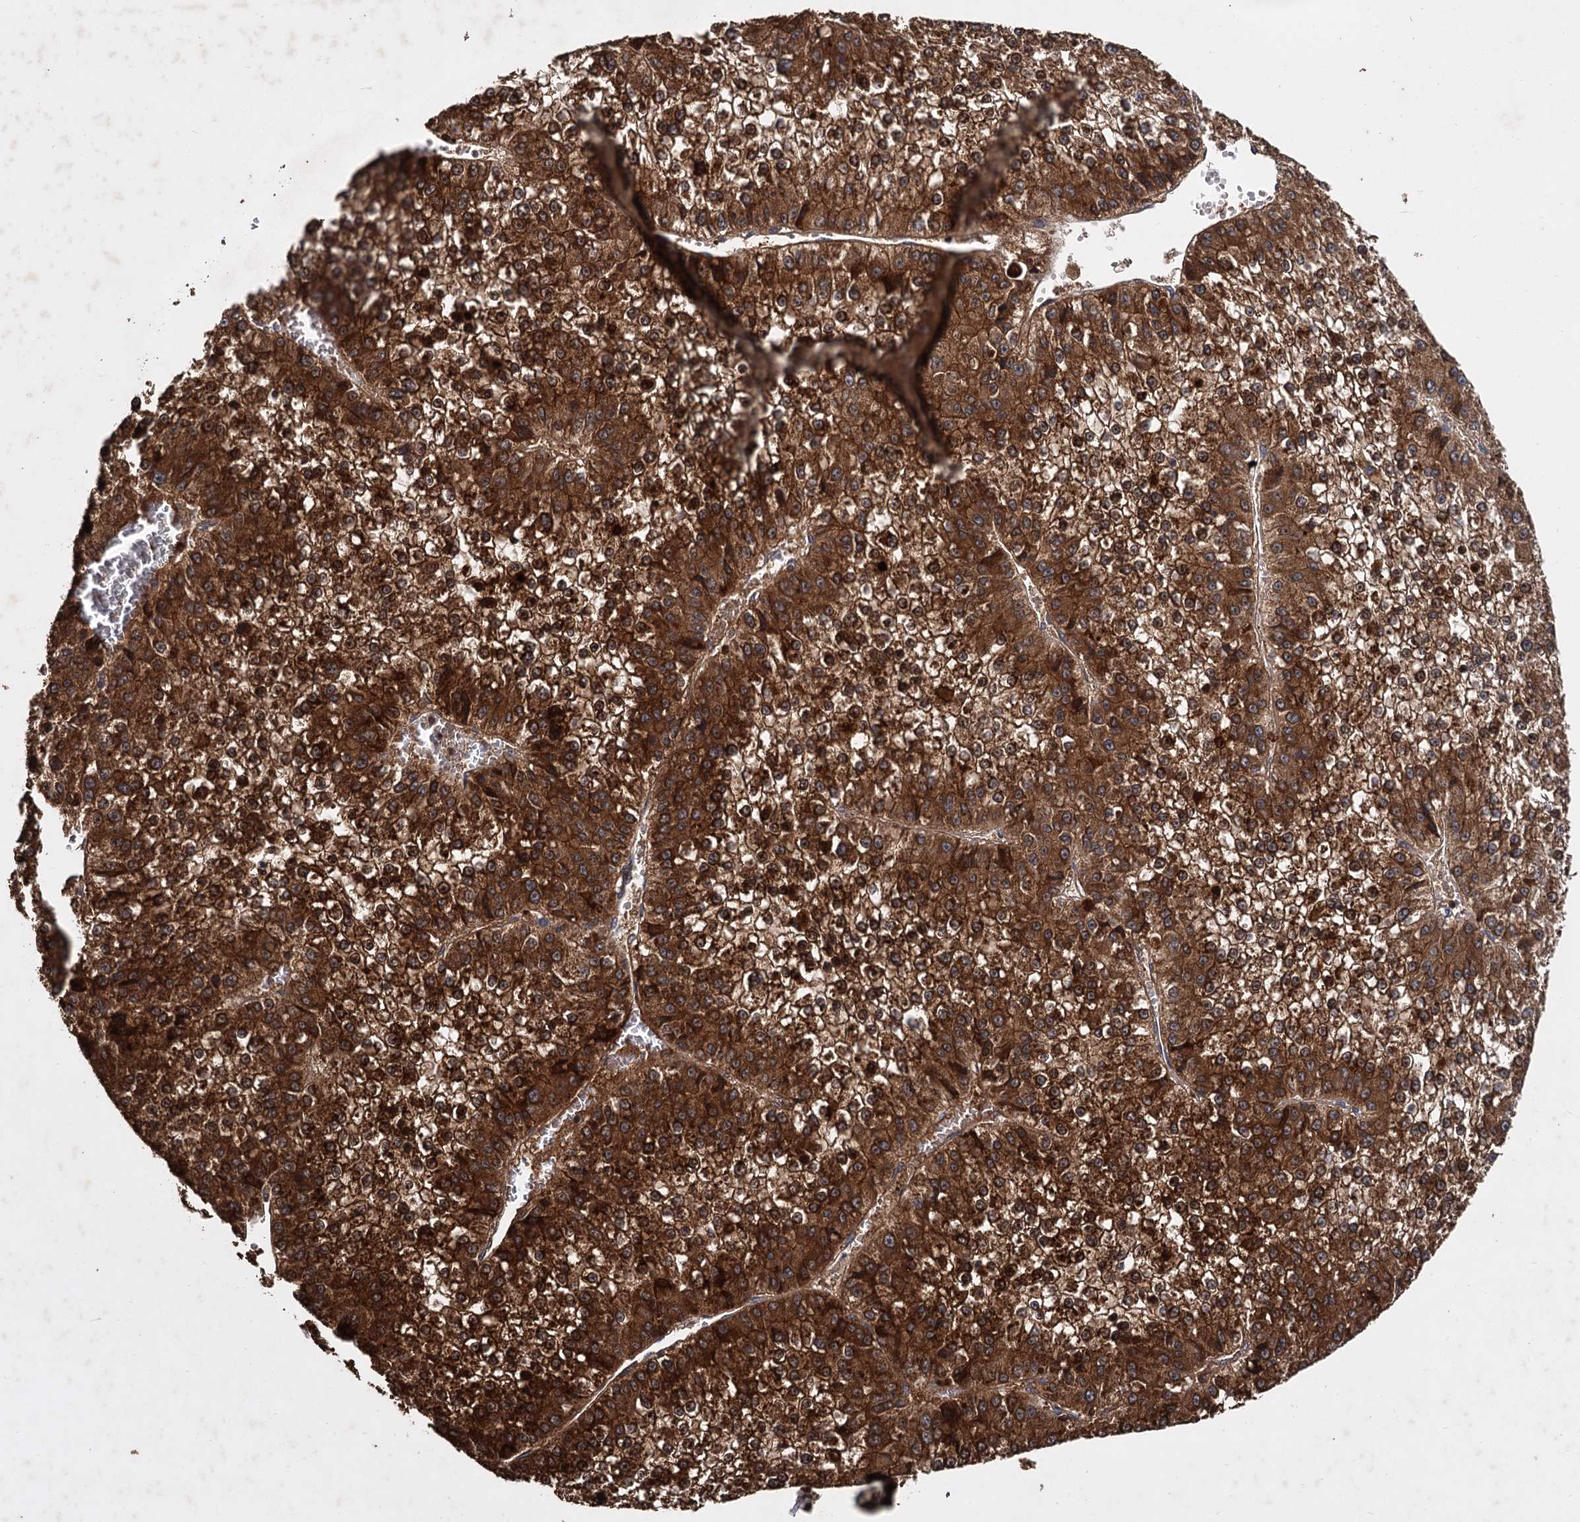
{"staining": {"intensity": "strong", "quantity": ">75%", "location": "cytoplasmic/membranous"}, "tissue": "liver cancer", "cell_type": "Tumor cells", "image_type": "cancer", "snomed": [{"axis": "morphology", "description": "Carcinoma, Hepatocellular, NOS"}, {"axis": "topography", "description": "Liver"}], "caption": "An image showing strong cytoplasmic/membranous expression in about >75% of tumor cells in hepatocellular carcinoma (liver), as visualized by brown immunohistochemical staining.", "gene": "GCLC", "patient": {"sex": "female", "age": 73}}